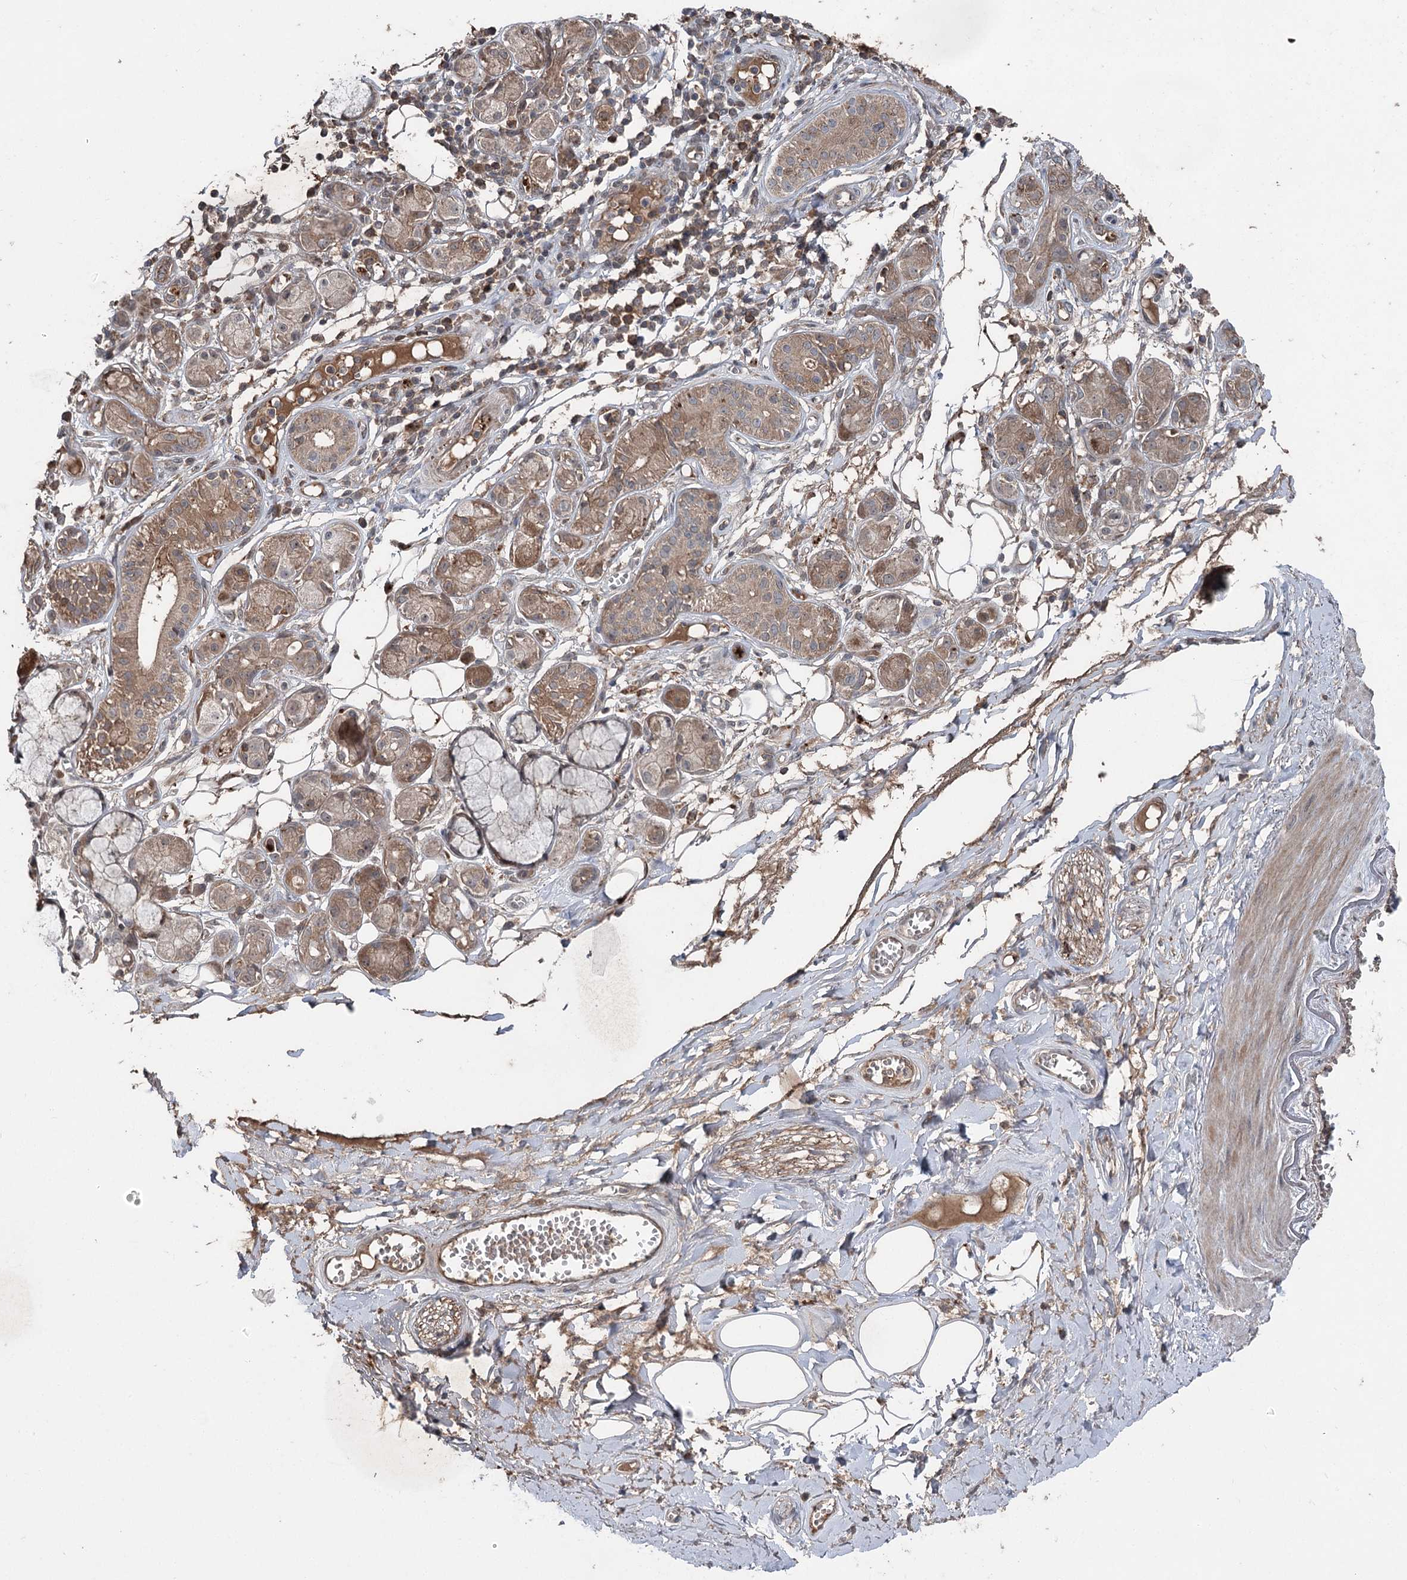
{"staining": {"intensity": "moderate", "quantity": "25%-75%", "location": "cytoplasmic/membranous"}, "tissue": "adipose tissue", "cell_type": "Adipocytes", "image_type": "normal", "snomed": [{"axis": "morphology", "description": "Normal tissue, NOS"}, {"axis": "morphology", "description": "Inflammation, NOS"}, {"axis": "topography", "description": "Salivary gland"}, {"axis": "topography", "description": "Peripheral nerve tissue"}], "caption": "Adipose tissue stained with DAB immunohistochemistry shows medium levels of moderate cytoplasmic/membranous expression in about 25%-75% of adipocytes. The staining is performed using DAB (3,3'-diaminobenzidine) brown chromogen to label protein expression. The nuclei are counter-stained blue using hematoxylin.", "gene": "MAPK8IP2", "patient": {"sex": "female", "age": 75}}